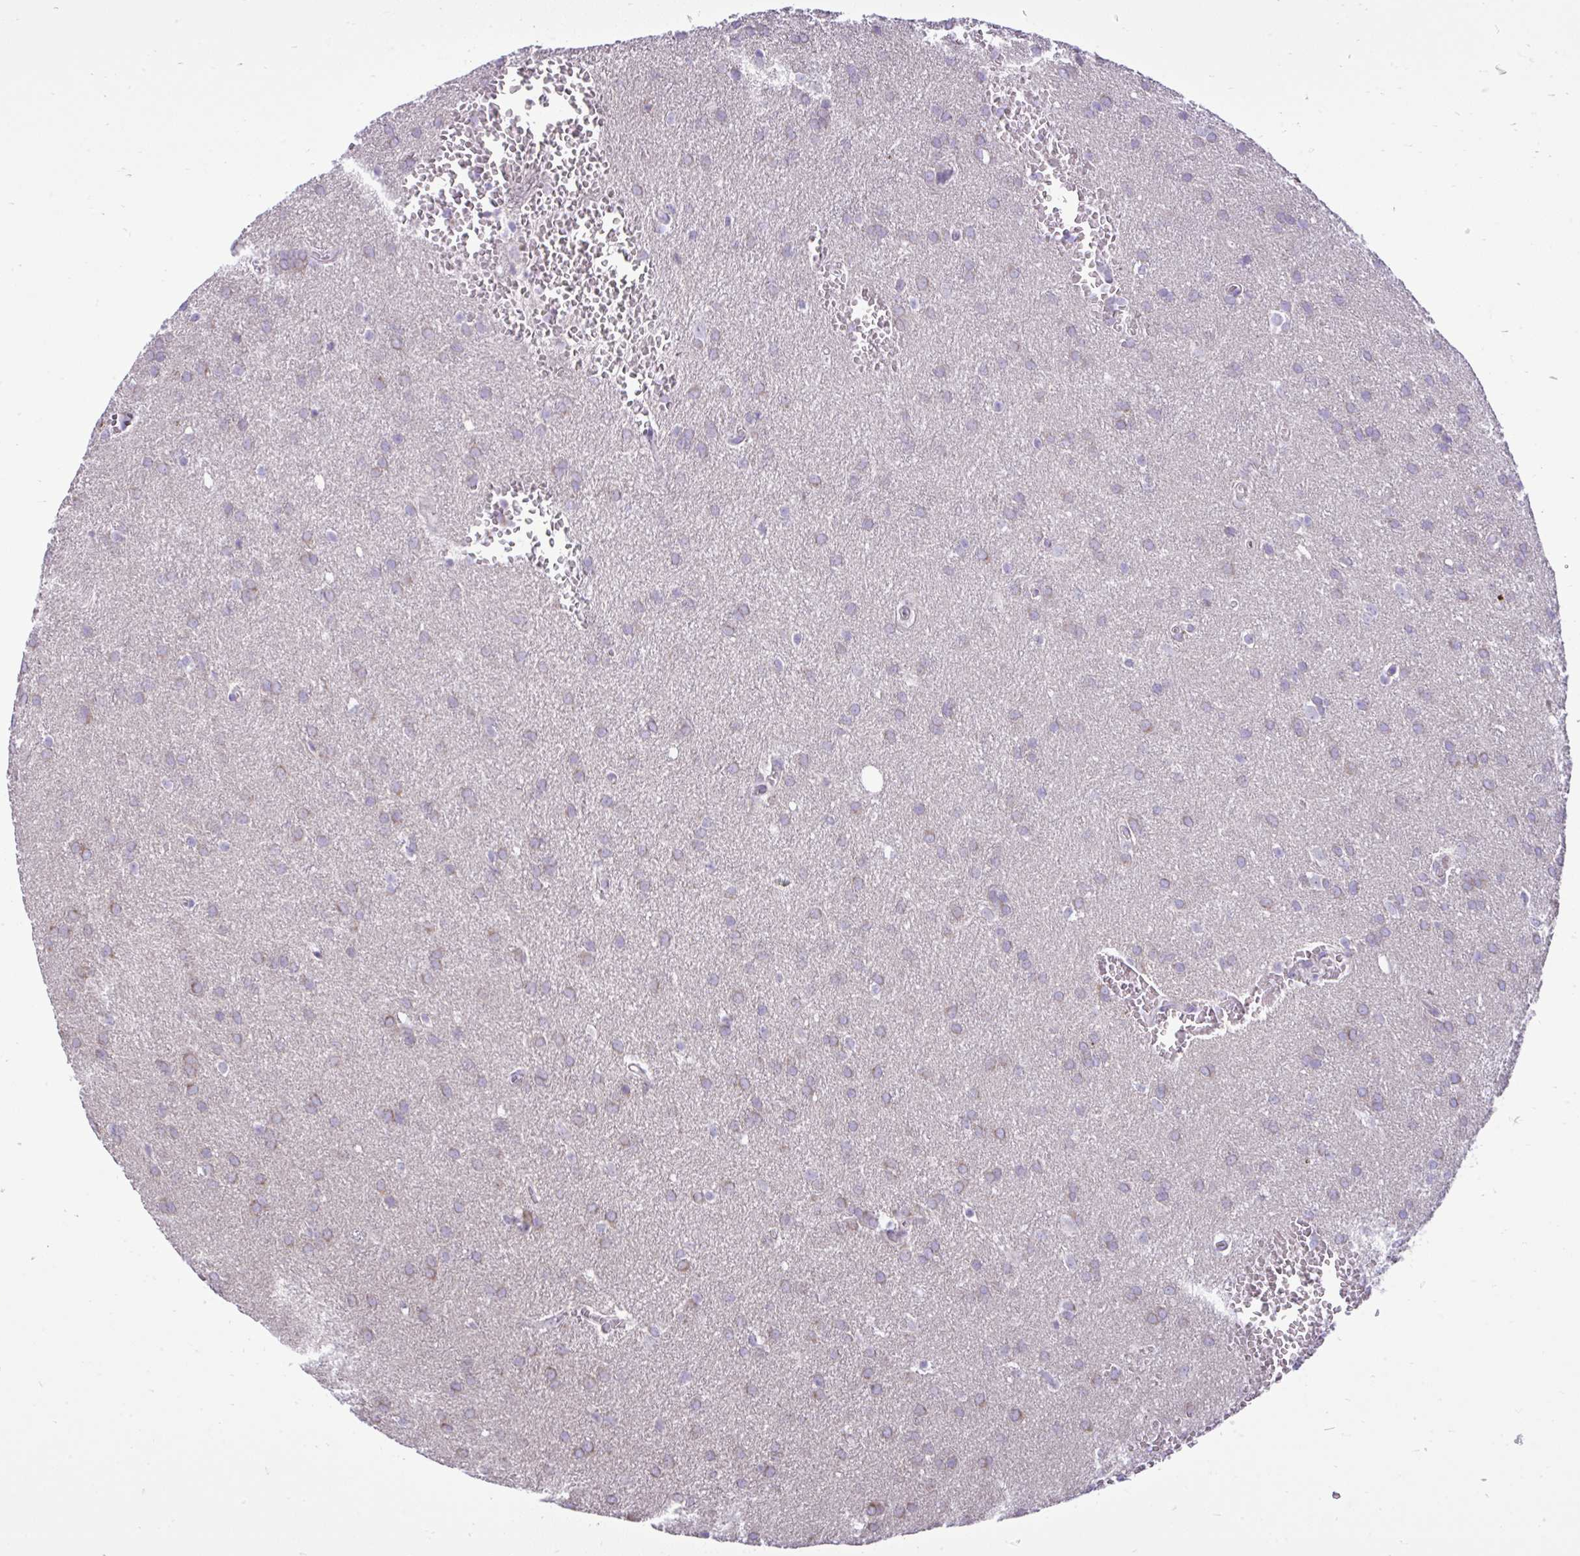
{"staining": {"intensity": "negative", "quantity": "none", "location": "none"}, "tissue": "glioma", "cell_type": "Tumor cells", "image_type": "cancer", "snomed": [{"axis": "morphology", "description": "Glioma, malignant, Low grade"}, {"axis": "topography", "description": "Brain"}], "caption": "Image shows no significant protein staining in tumor cells of malignant glioma (low-grade). (Stains: DAB IHC with hematoxylin counter stain, Microscopy: brightfield microscopy at high magnification).", "gene": "SPAG1", "patient": {"sex": "female", "age": 33}}